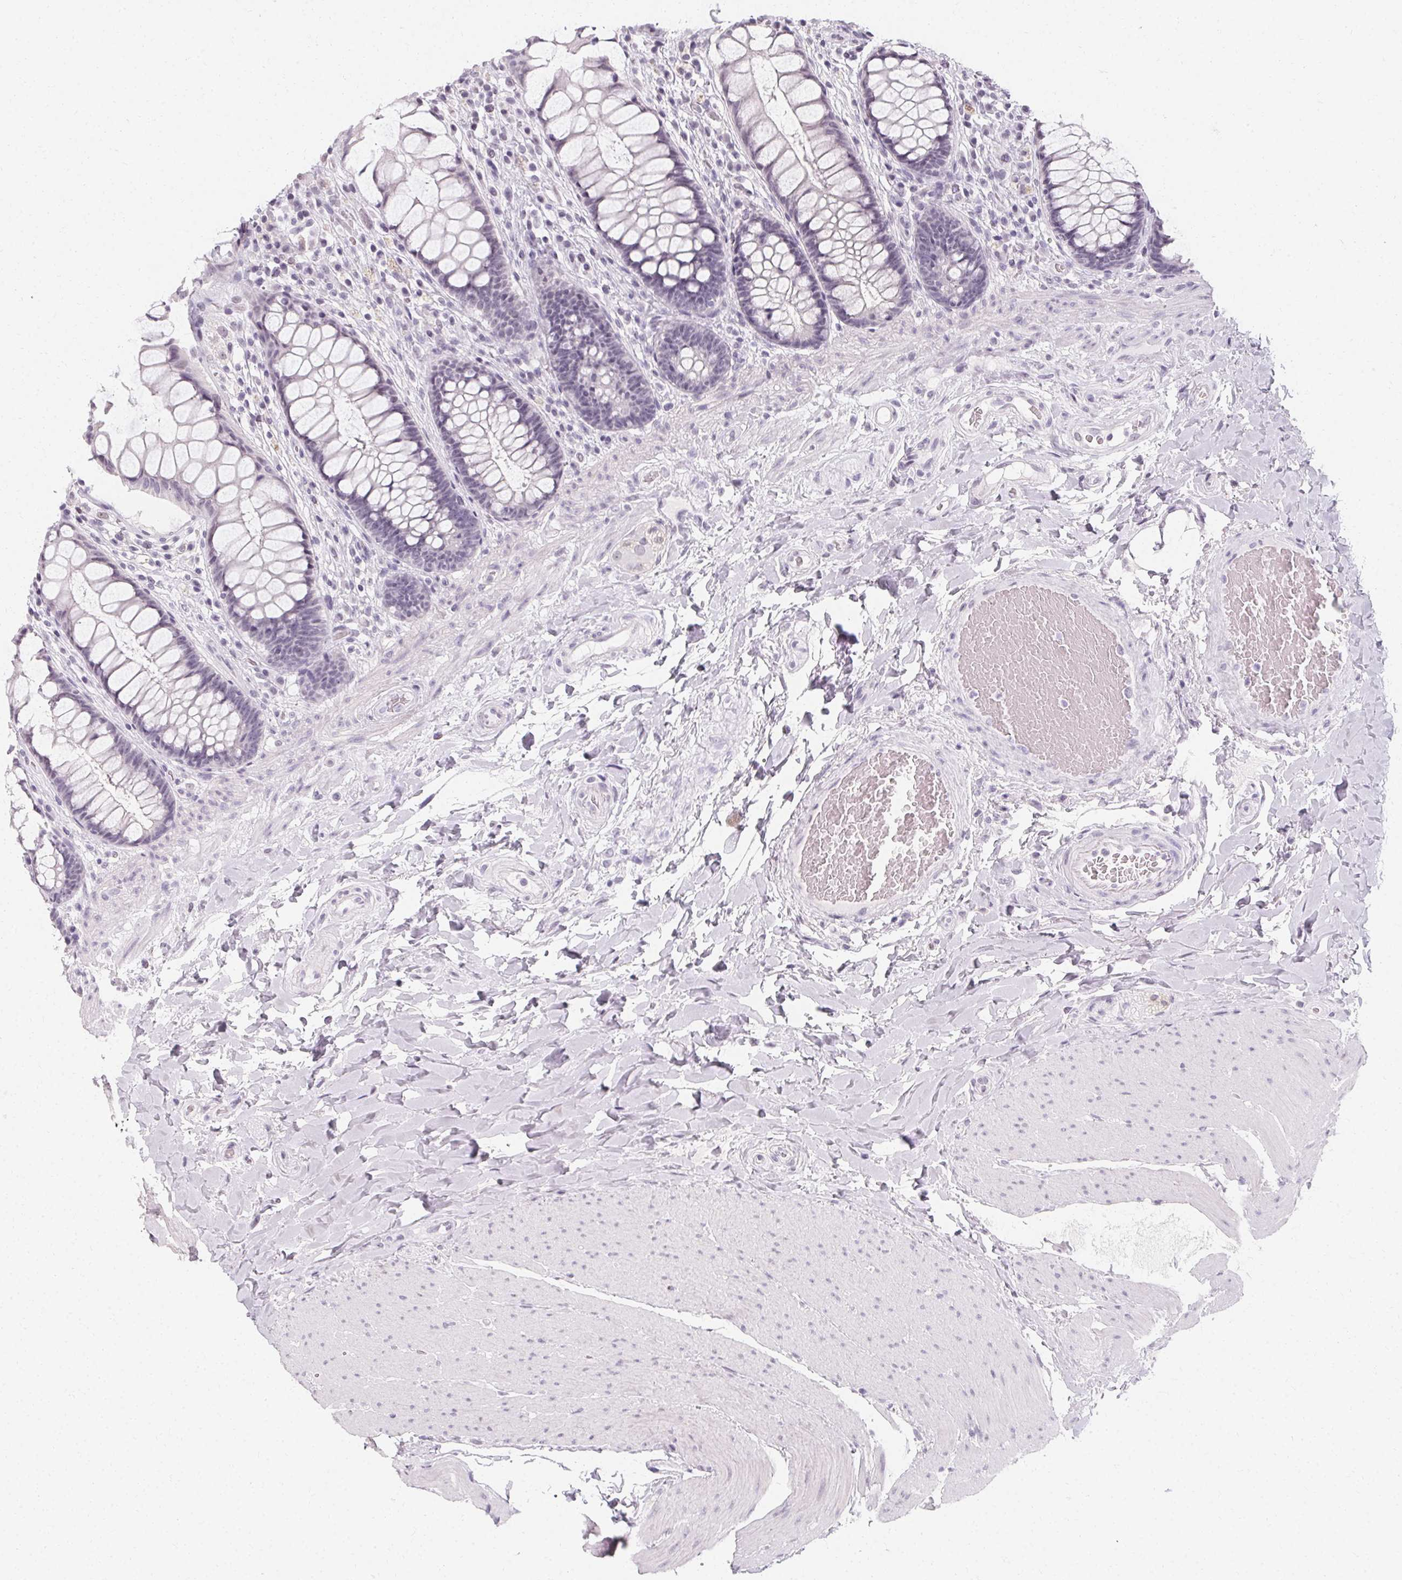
{"staining": {"intensity": "negative", "quantity": "none", "location": "none"}, "tissue": "rectum", "cell_type": "Glandular cells", "image_type": "normal", "snomed": [{"axis": "morphology", "description": "Normal tissue, NOS"}, {"axis": "topography", "description": "Rectum"}], "caption": "Glandular cells are negative for brown protein staining in benign rectum. (Immunohistochemistry (ihc), brightfield microscopy, high magnification).", "gene": "SYNPR", "patient": {"sex": "female", "age": 58}}